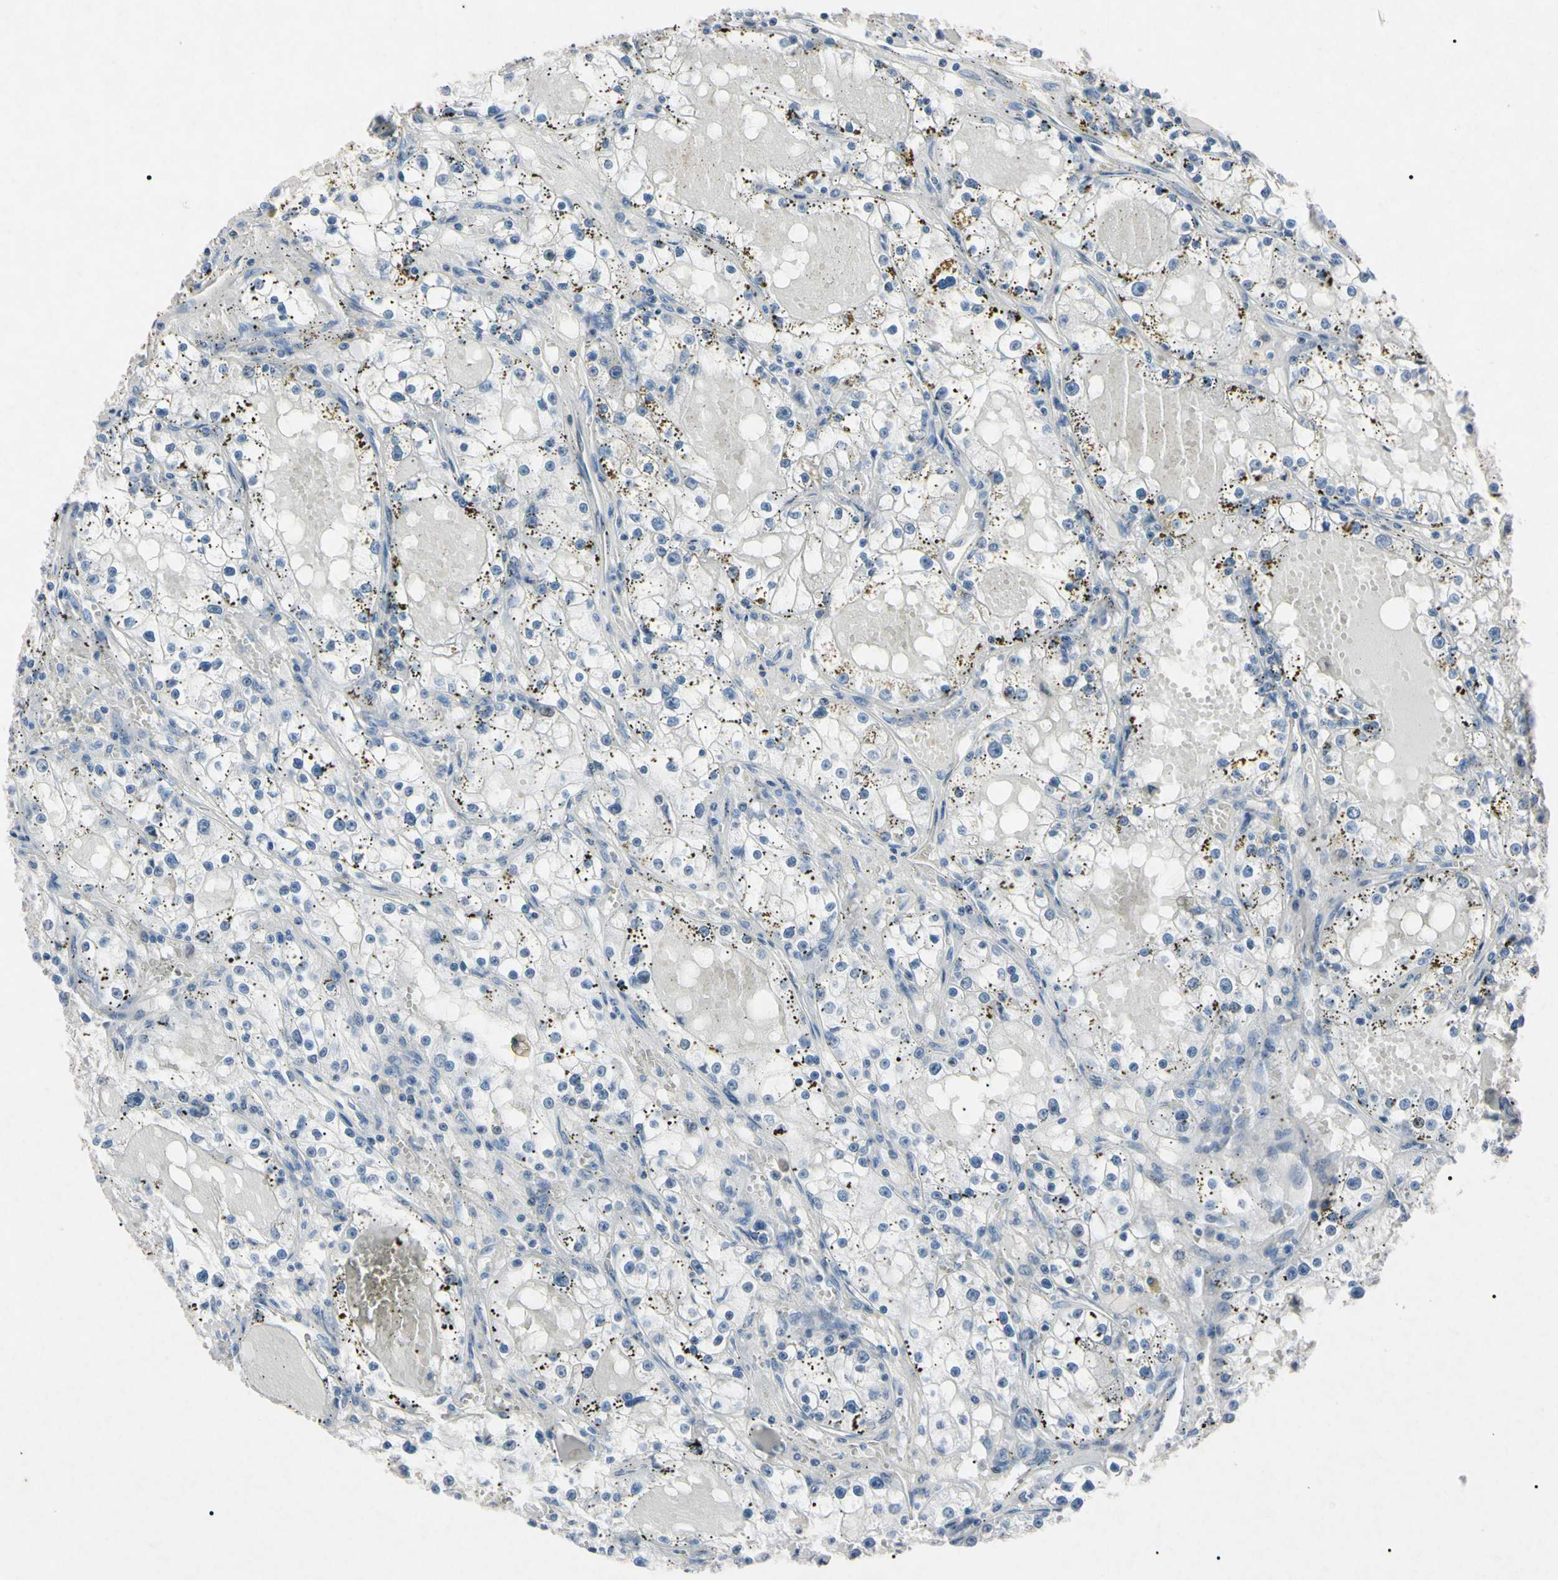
{"staining": {"intensity": "negative", "quantity": "none", "location": "none"}, "tissue": "renal cancer", "cell_type": "Tumor cells", "image_type": "cancer", "snomed": [{"axis": "morphology", "description": "Adenocarcinoma, NOS"}, {"axis": "topography", "description": "Kidney"}], "caption": "Immunohistochemistry of human renal adenocarcinoma reveals no expression in tumor cells.", "gene": "ELN", "patient": {"sex": "male", "age": 56}}